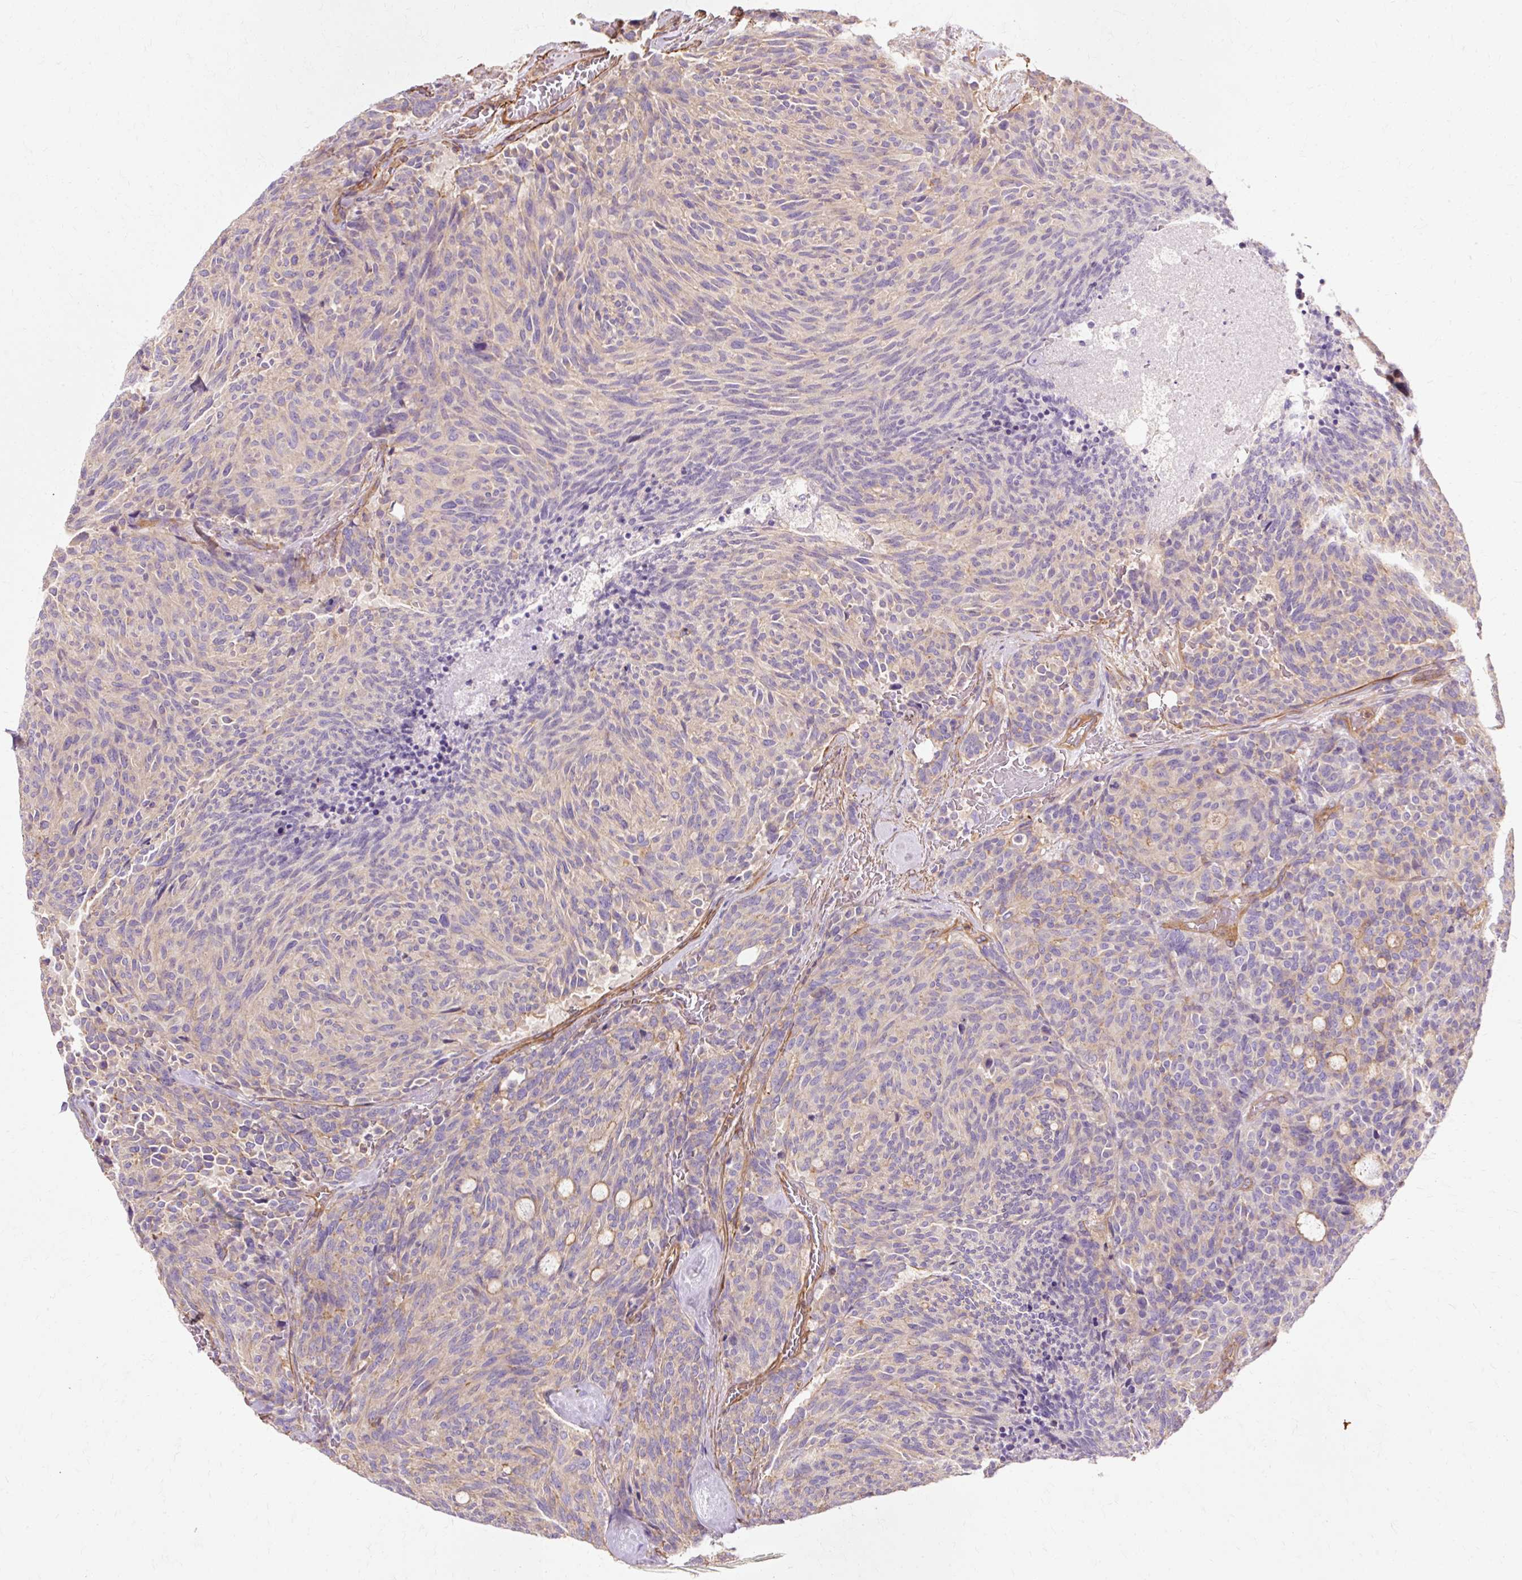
{"staining": {"intensity": "weak", "quantity": "25%-75%", "location": "cytoplasmic/membranous"}, "tissue": "carcinoid", "cell_type": "Tumor cells", "image_type": "cancer", "snomed": [{"axis": "morphology", "description": "Carcinoid, malignant, NOS"}, {"axis": "topography", "description": "Pancreas"}], "caption": "DAB immunohistochemical staining of human carcinoid exhibits weak cytoplasmic/membranous protein staining in about 25%-75% of tumor cells.", "gene": "TBC1D2B", "patient": {"sex": "female", "age": 54}}